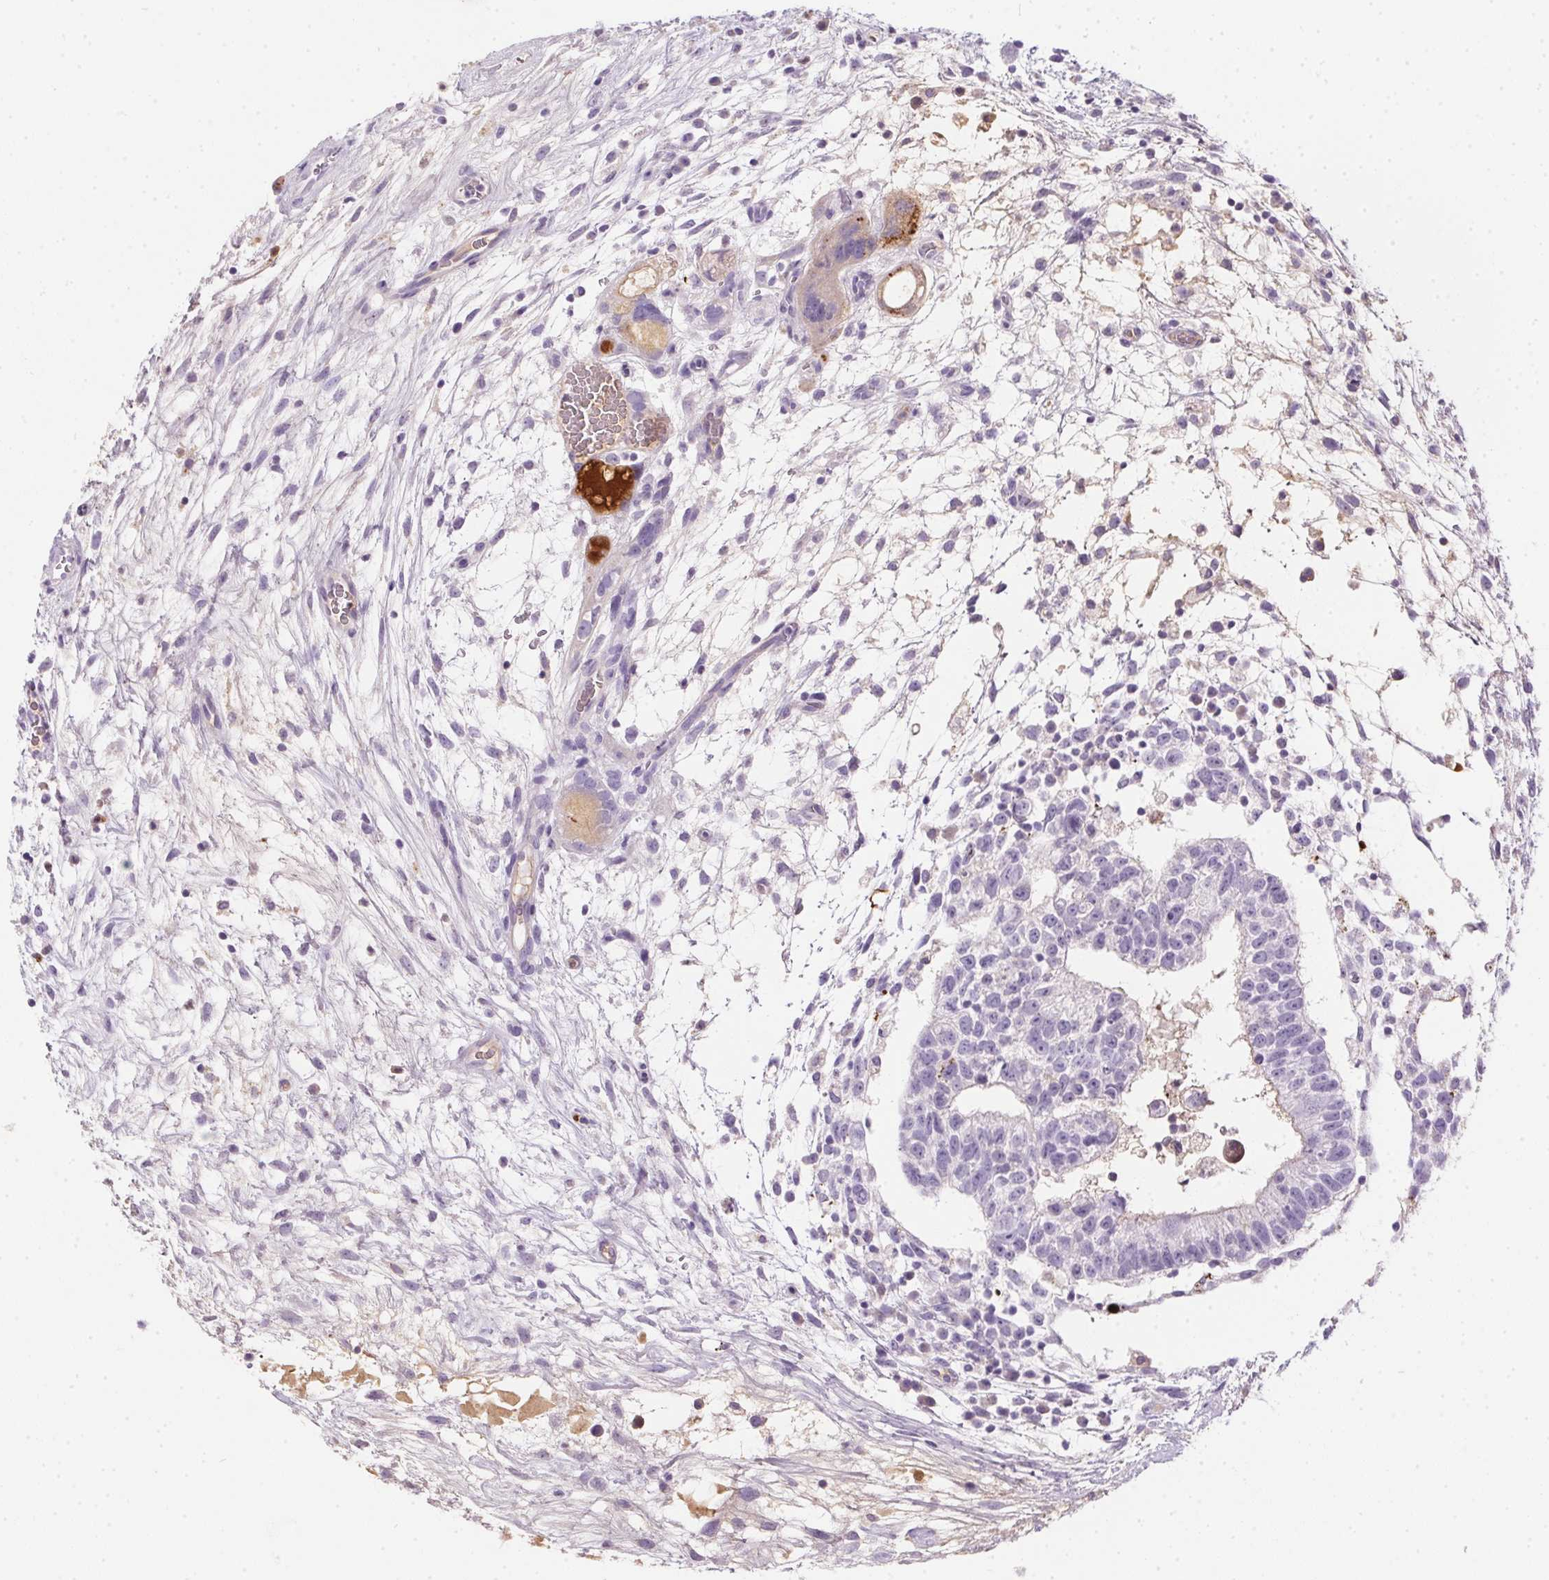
{"staining": {"intensity": "negative", "quantity": "none", "location": "none"}, "tissue": "testis cancer", "cell_type": "Tumor cells", "image_type": "cancer", "snomed": [{"axis": "morphology", "description": "Normal tissue, NOS"}, {"axis": "morphology", "description": "Carcinoma, Embryonal, NOS"}, {"axis": "topography", "description": "Testis"}], "caption": "Immunohistochemistry (IHC) micrograph of testis cancer stained for a protein (brown), which displays no staining in tumor cells. The staining was performed using DAB (3,3'-diaminobenzidine) to visualize the protein expression in brown, while the nuclei were stained in blue with hematoxylin (Magnification: 20x).", "gene": "ORM1", "patient": {"sex": "male", "age": 32}}